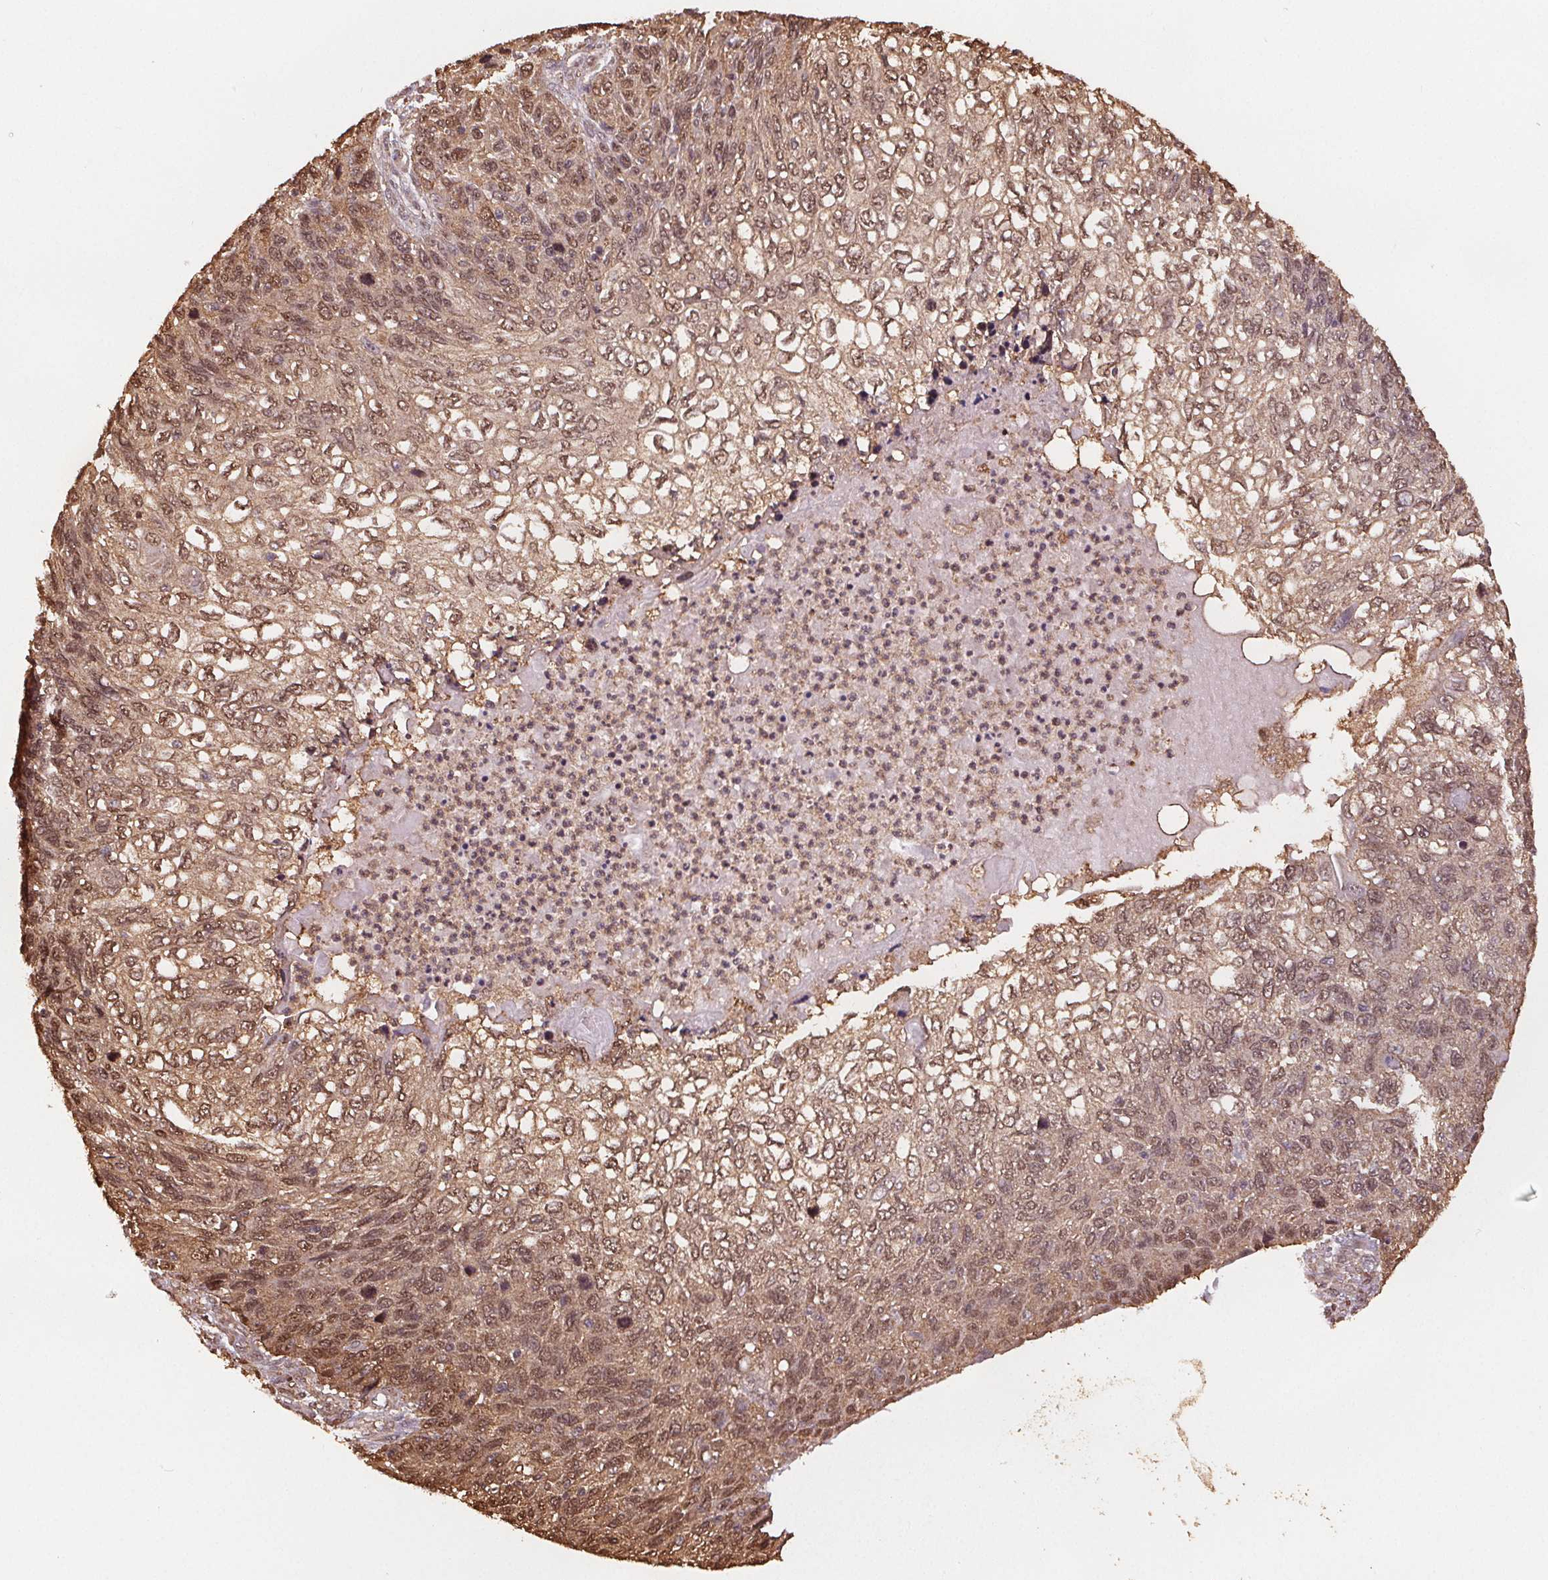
{"staining": {"intensity": "moderate", "quantity": ">75%", "location": "cytoplasmic/membranous,nuclear"}, "tissue": "skin cancer", "cell_type": "Tumor cells", "image_type": "cancer", "snomed": [{"axis": "morphology", "description": "Squamous cell carcinoma, NOS"}, {"axis": "topography", "description": "Skin"}], "caption": "IHC staining of skin squamous cell carcinoma, which reveals medium levels of moderate cytoplasmic/membranous and nuclear staining in about >75% of tumor cells indicating moderate cytoplasmic/membranous and nuclear protein positivity. The staining was performed using DAB (3,3'-diaminobenzidine) (brown) for protein detection and nuclei were counterstained in hematoxylin (blue).", "gene": "ENO1", "patient": {"sex": "male", "age": 92}}